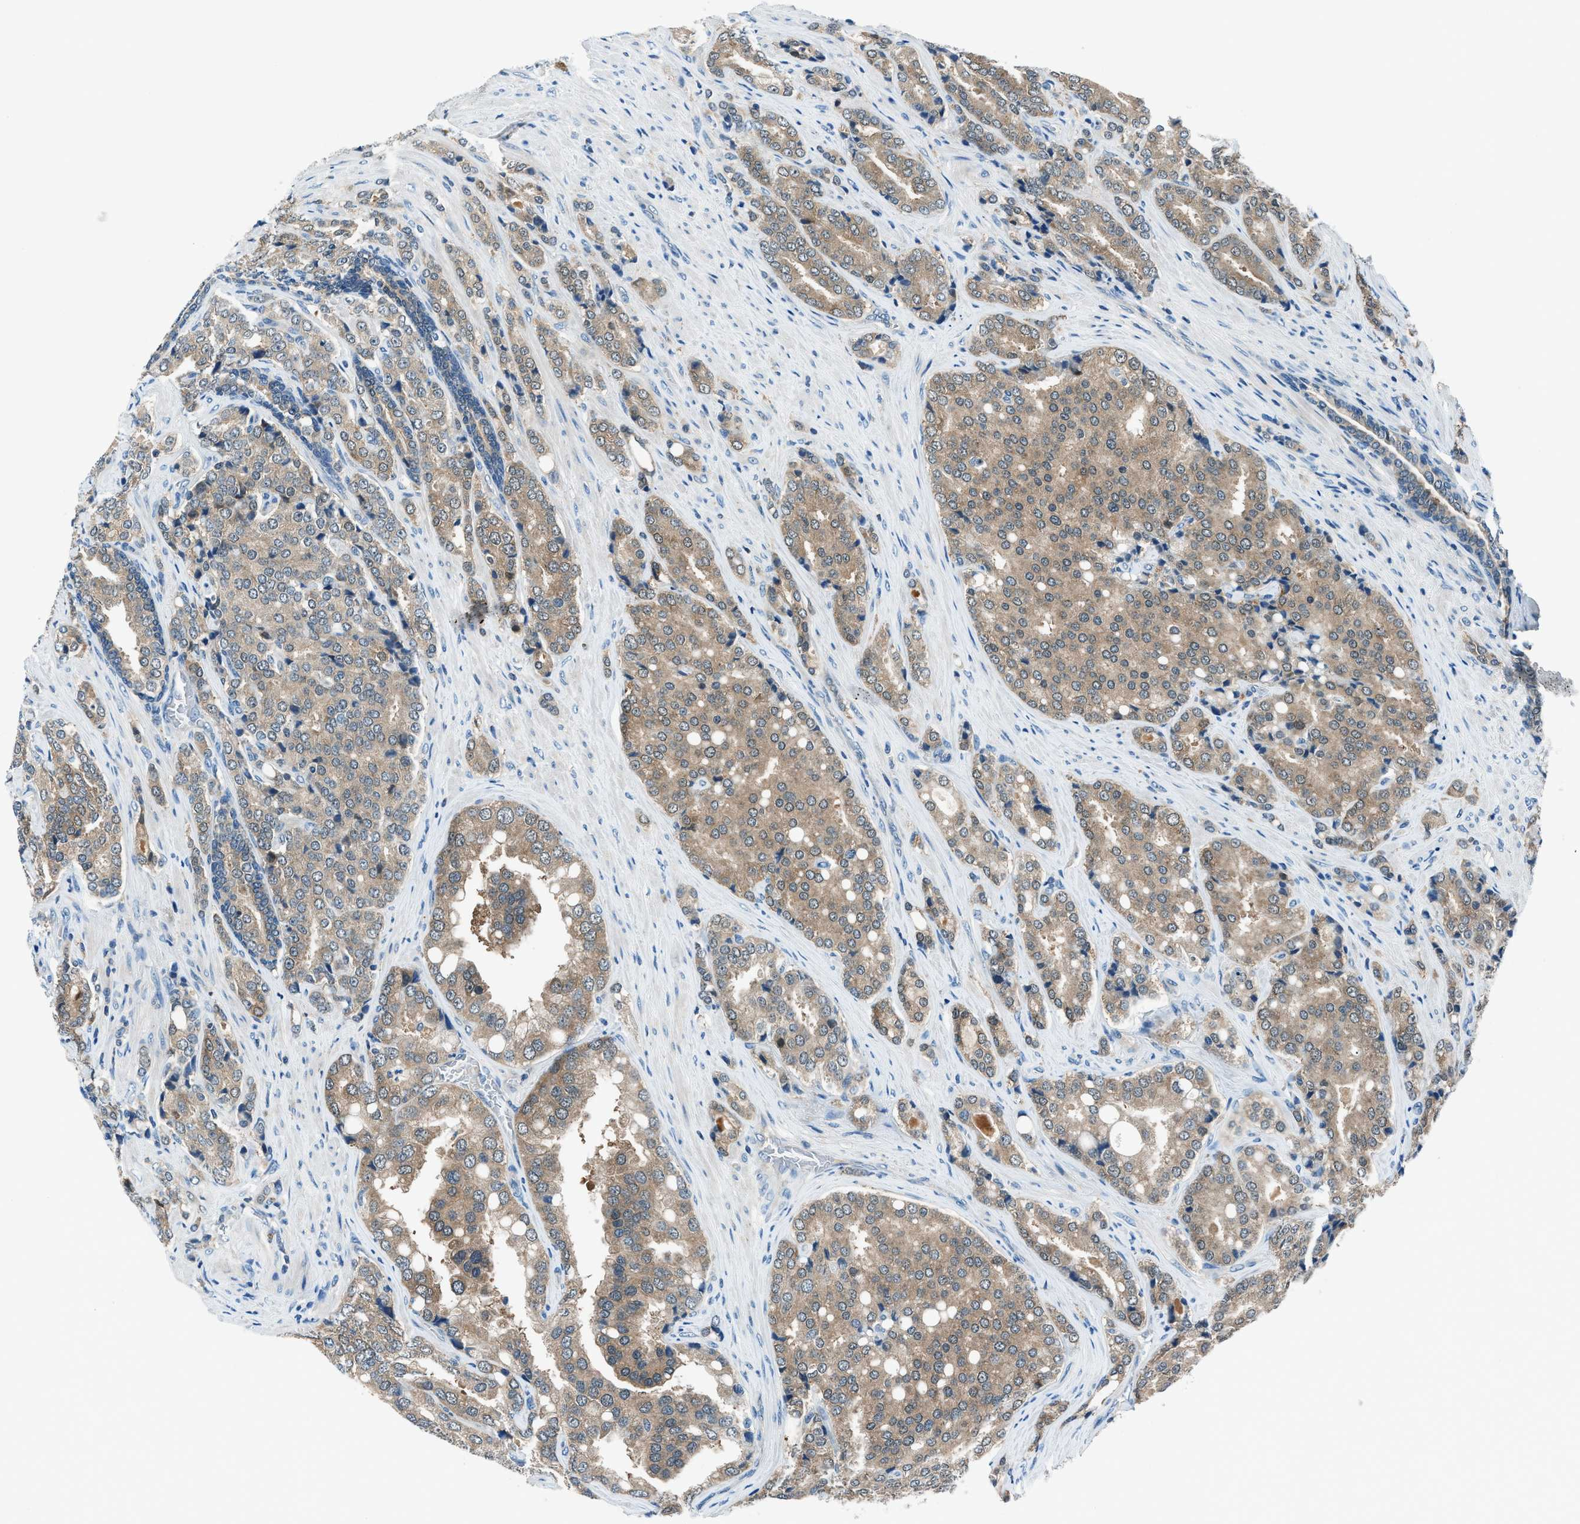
{"staining": {"intensity": "moderate", "quantity": ">75%", "location": "cytoplasmic/membranous"}, "tissue": "prostate cancer", "cell_type": "Tumor cells", "image_type": "cancer", "snomed": [{"axis": "morphology", "description": "Adenocarcinoma, High grade"}, {"axis": "topography", "description": "Prostate"}], "caption": "Prostate high-grade adenocarcinoma stained for a protein exhibits moderate cytoplasmic/membranous positivity in tumor cells.", "gene": "ACP1", "patient": {"sex": "male", "age": 50}}